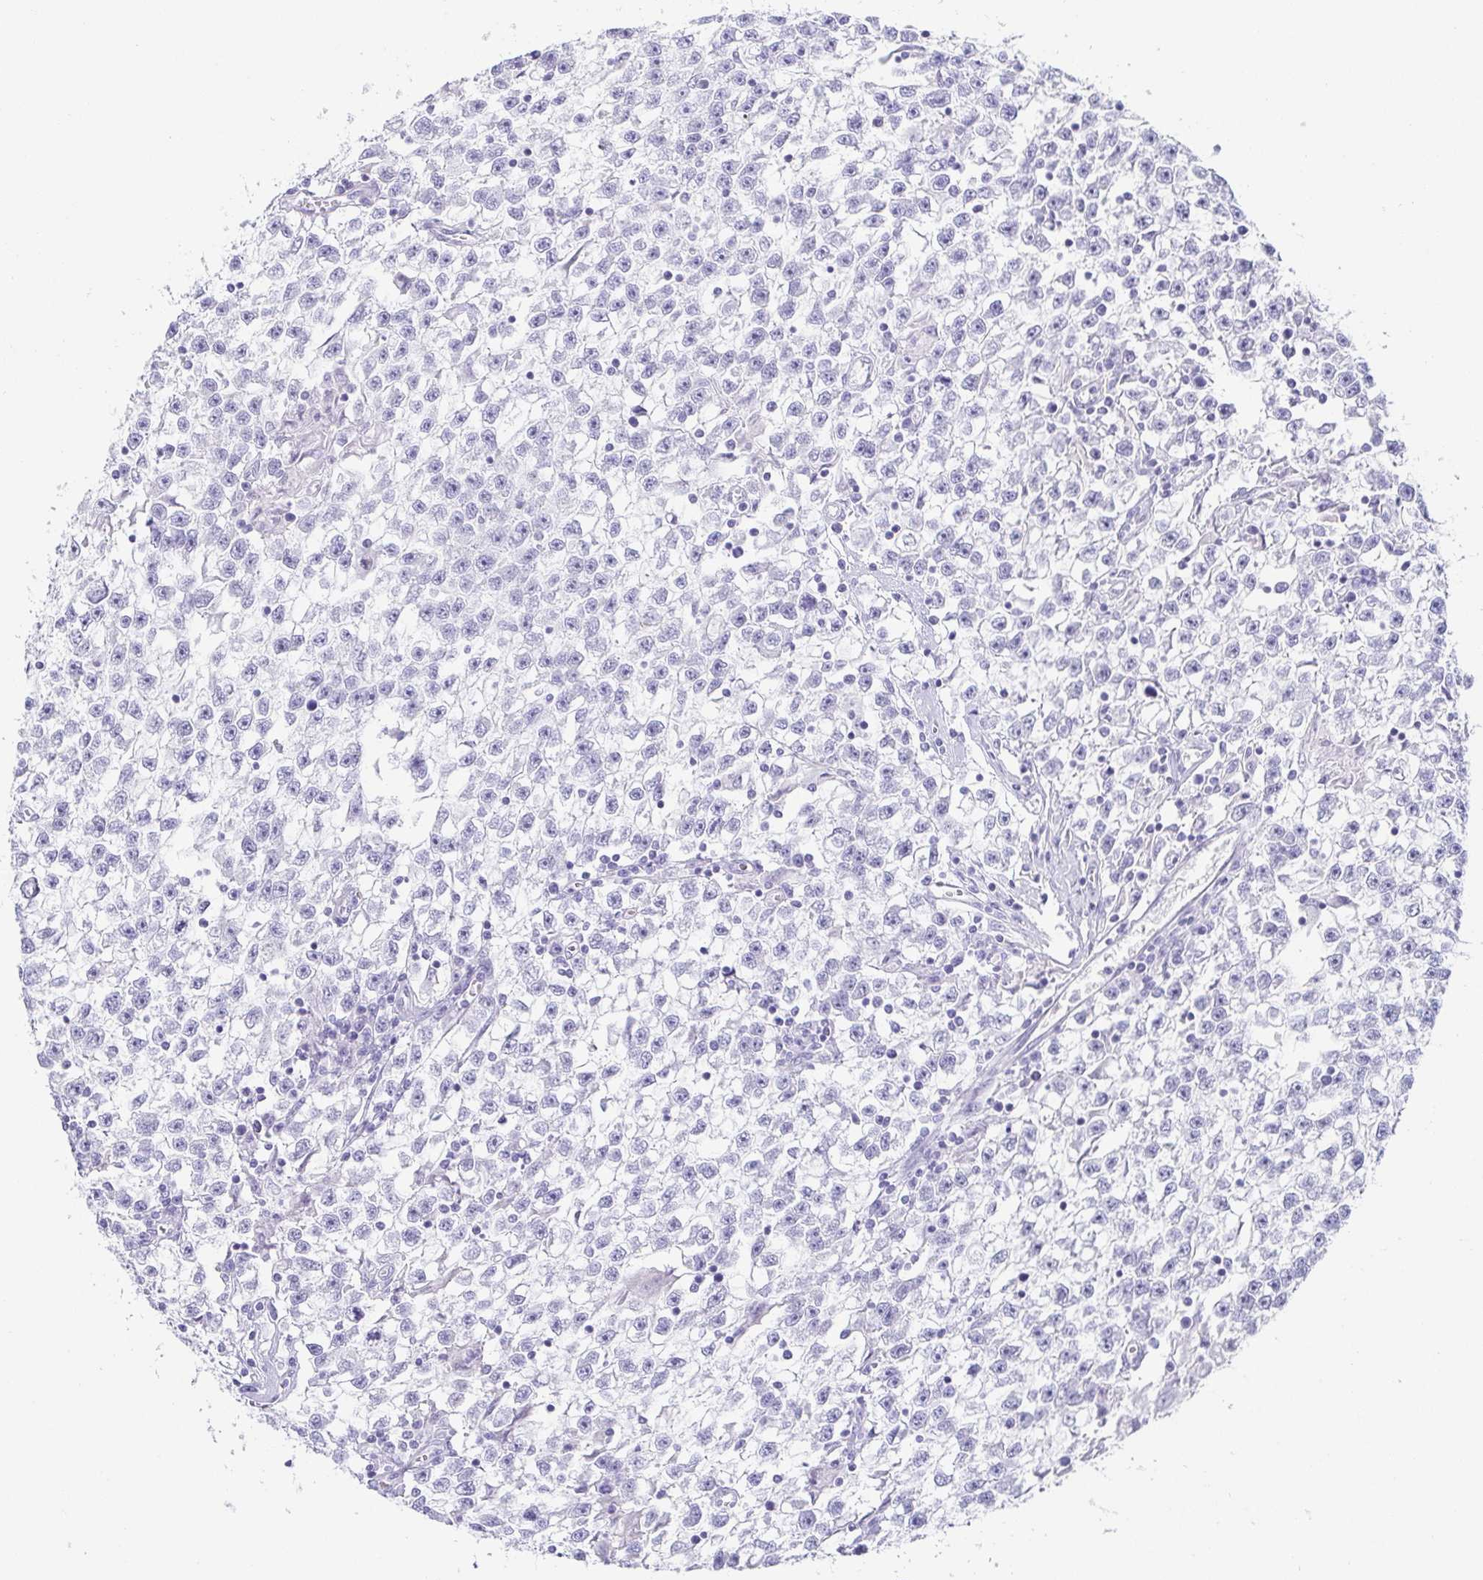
{"staining": {"intensity": "negative", "quantity": "none", "location": "none"}, "tissue": "testis cancer", "cell_type": "Tumor cells", "image_type": "cancer", "snomed": [{"axis": "morphology", "description": "Seminoma, NOS"}, {"axis": "topography", "description": "Testis"}], "caption": "There is no significant positivity in tumor cells of seminoma (testis).", "gene": "ZG16B", "patient": {"sex": "male", "age": 31}}